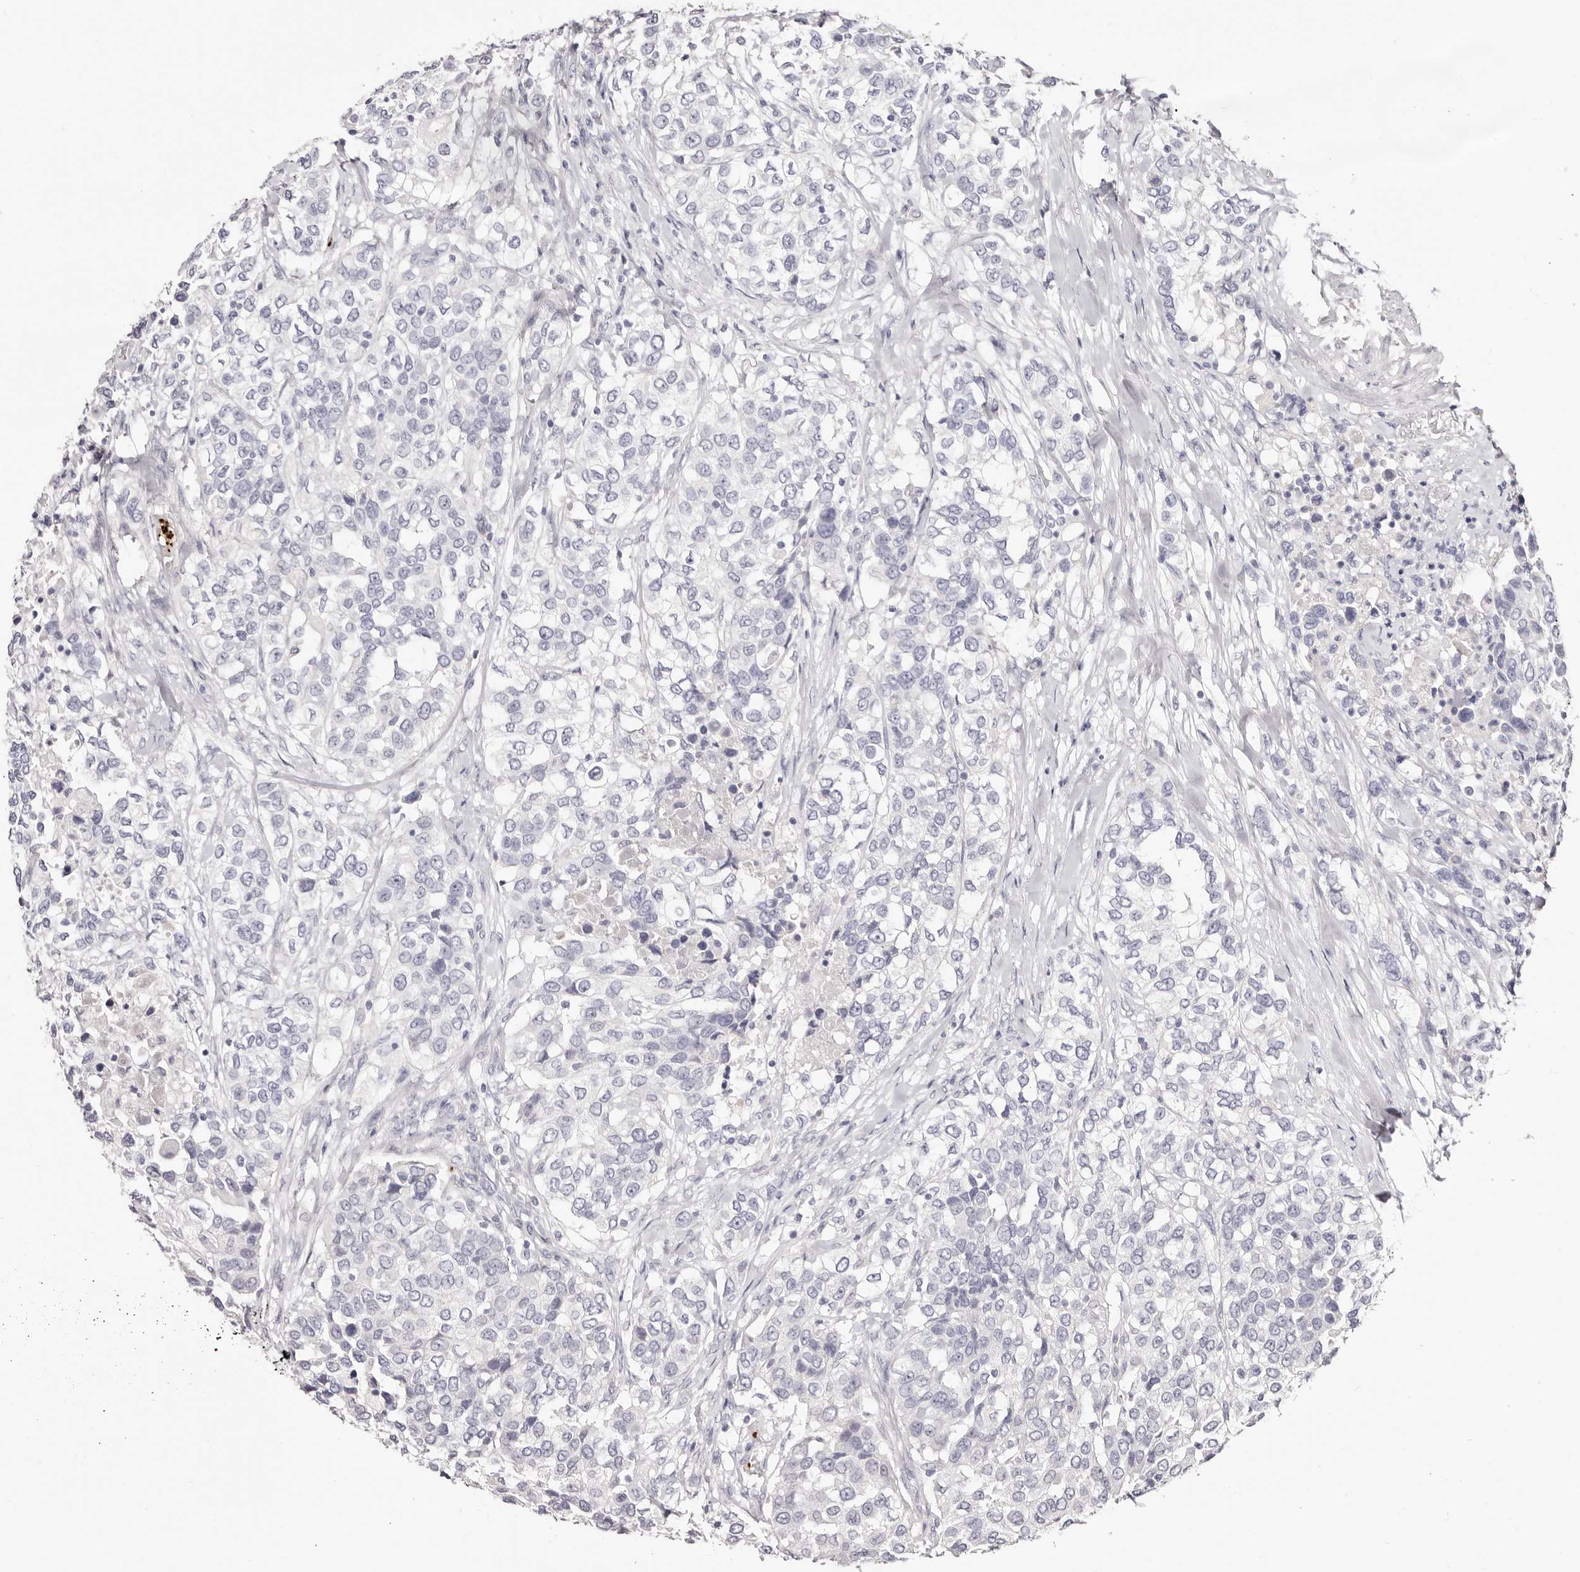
{"staining": {"intensity": "negative", "quantity": "none", "location": "none"}, "tissue": "urothelial cancer", "cell_type": "Tumor cells", "image_type": "cancer", "snomed": [{"axis": "morphology", "description": "Urothelial carcinoma, High grade"}, {"axis": "topography", "description": "Urinary bladder"}], "caption": "Immunohistochemical staining of urothelial cancer reveals no significant staining in tumor cells.", "gene": "PF4", "patient": {"sex": "female", "age": 80}}